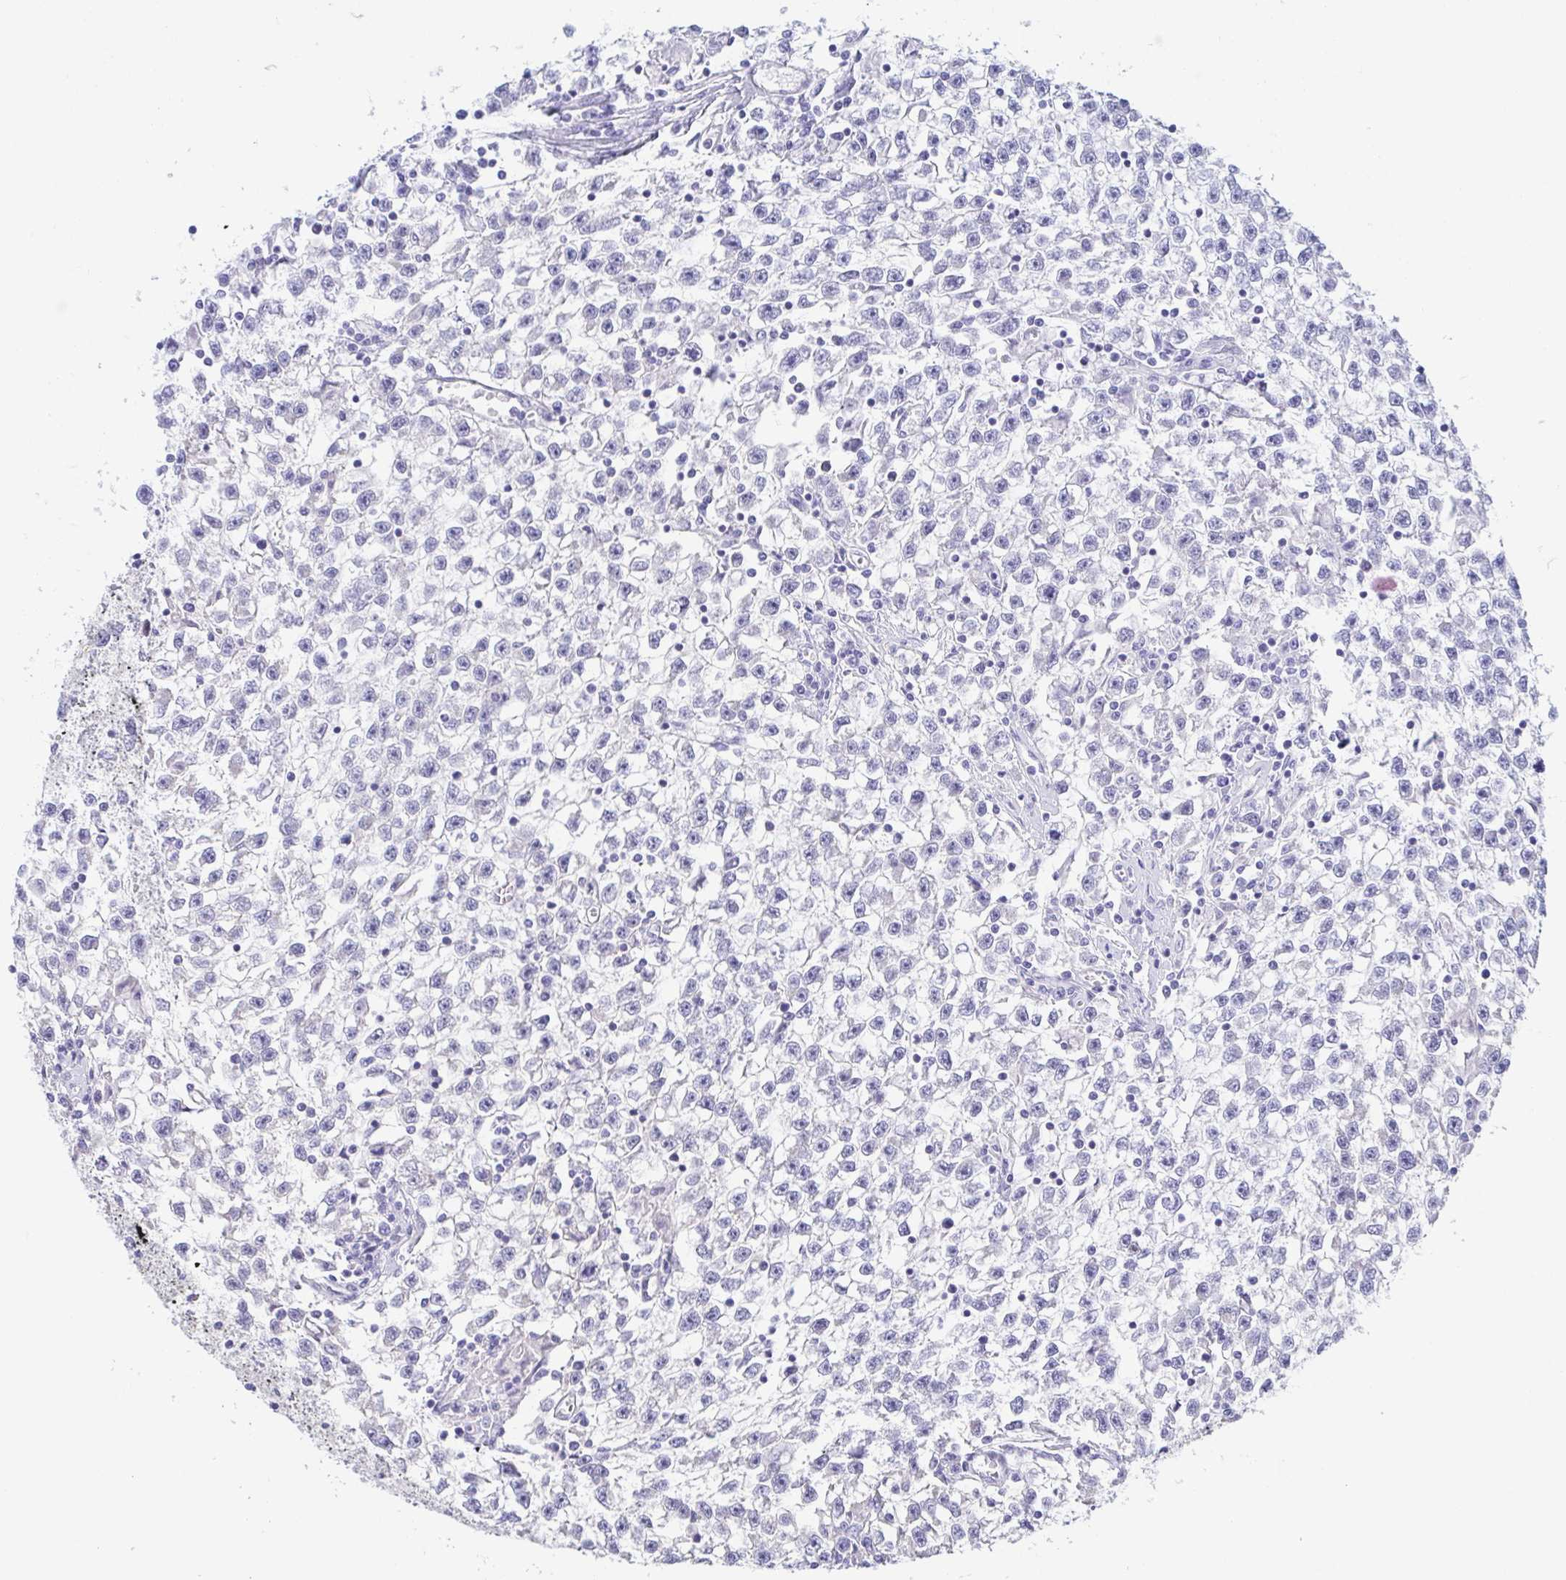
{"staining": {"intensity": "negative", "quantity": "none", "location": "none"}, "tissue": "testis cancer", "cell_type": "Tumor cells", "image_type": "cancer", "snomed": [{"axis": "morphology", "description": "Seminoma, NOS"}, {"axis": "topography", "description": "Testis"}], "caption": "The micrograph displays no significant staining in tumor cells of testis seminoma. Brightfield microscopy of immunohistochemistry stained with DAB (brown) and hematoxylin (blue), captured at high magnification.", "gene": "TREH", "patient": {"sex": "male", "age": 31}}